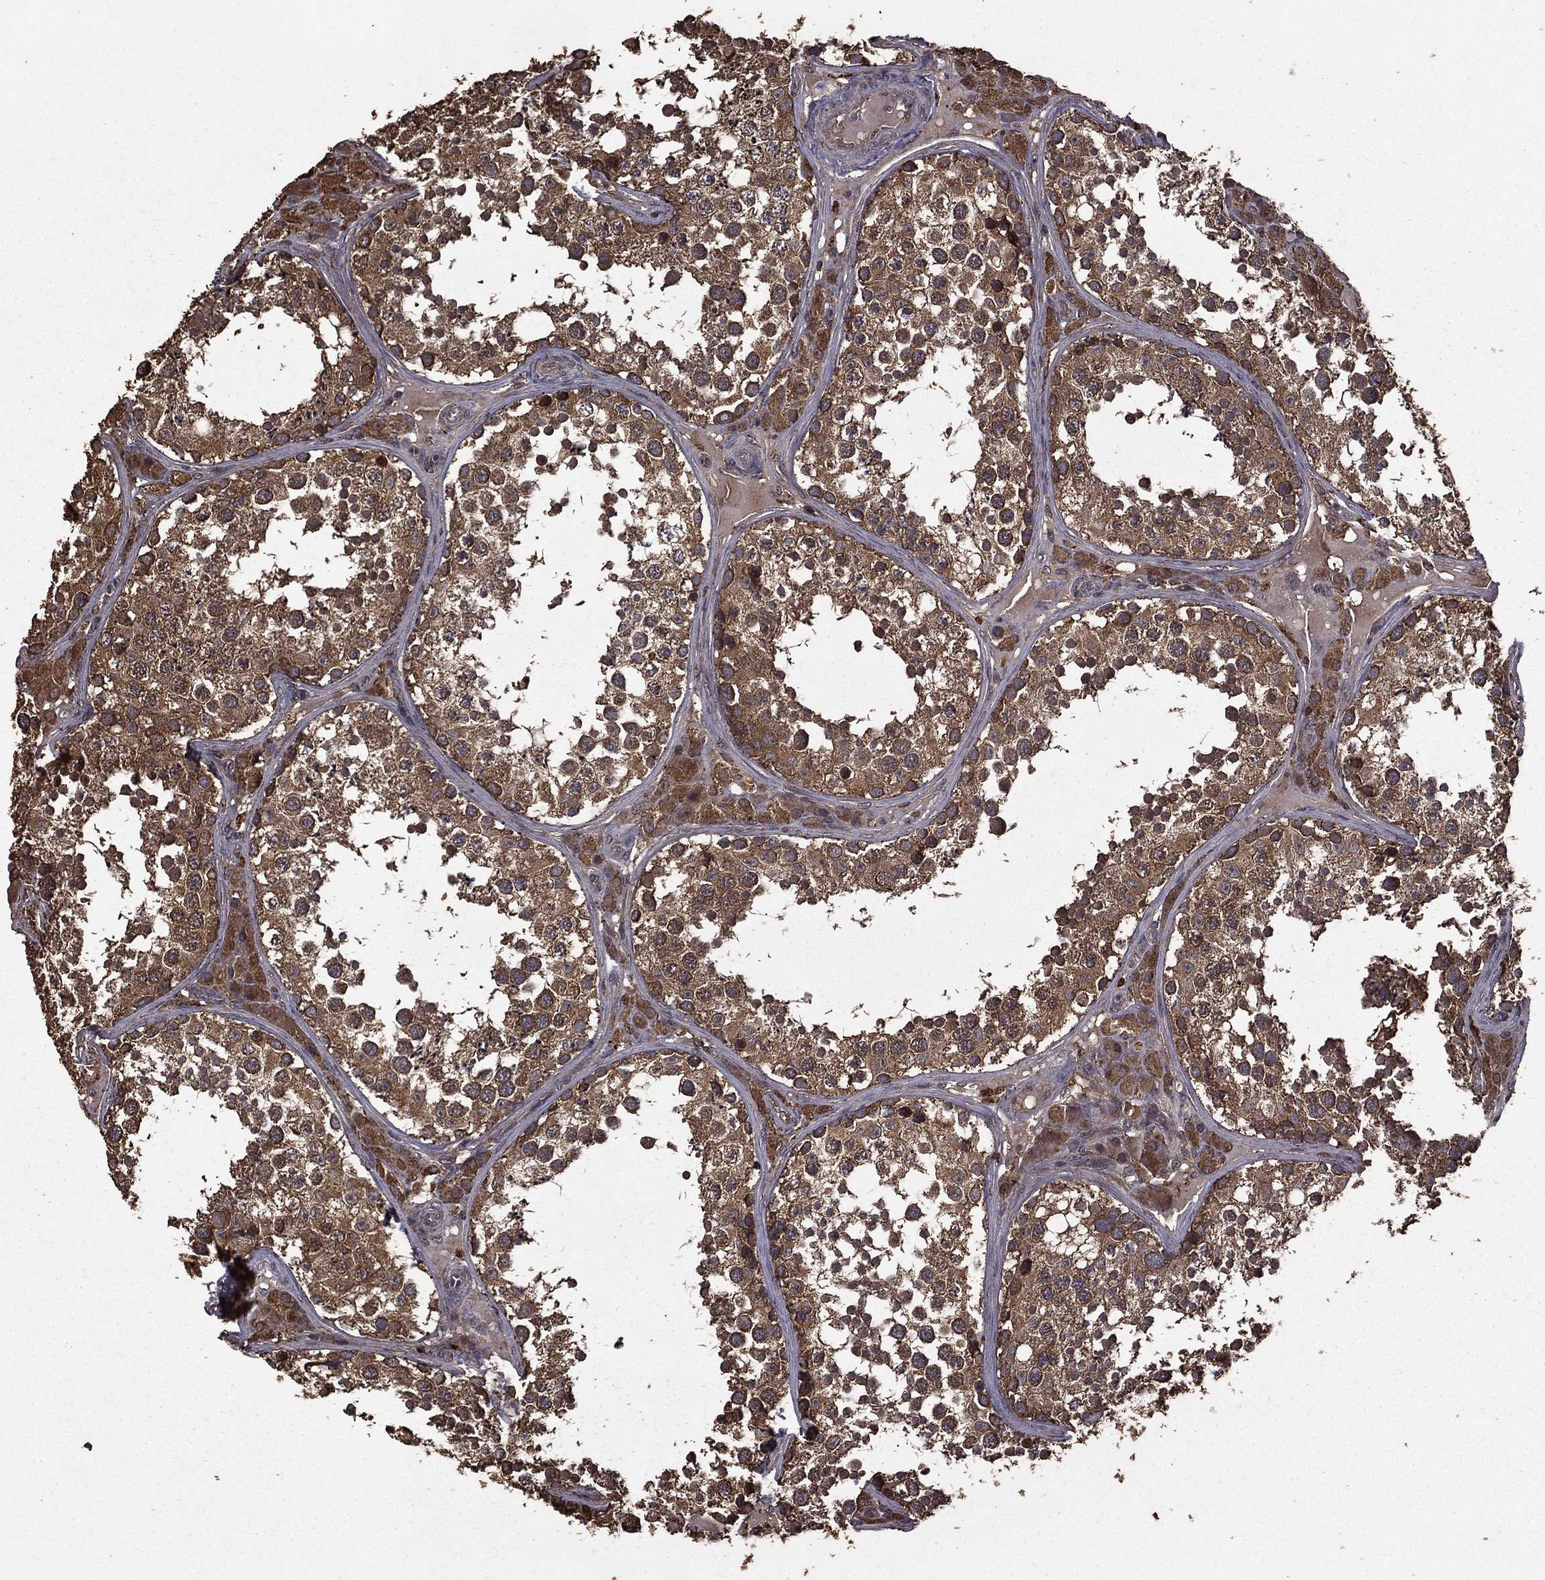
{"staining": {"intensity": "moderate", "quantity": ">75%", "location": "cytoplasmic/membranous"}, "tissue": "testis", "cell_type": "Cells in seminiferous ducts", "image_type": "normal", "snomed": [{"axis": "morphology", "description": "Normal tissue, NOS"}, {"axis": "topography", "description": "Testis"}], "caption": "Moderate cytoplasmic/membranous staining for a protein is appreciated in about >75% of cells in seminiferous ducts of normal testis using immunohistochemistry.", "gene": "BIRC6", "patient": {"sex": "male", "age": 34}}